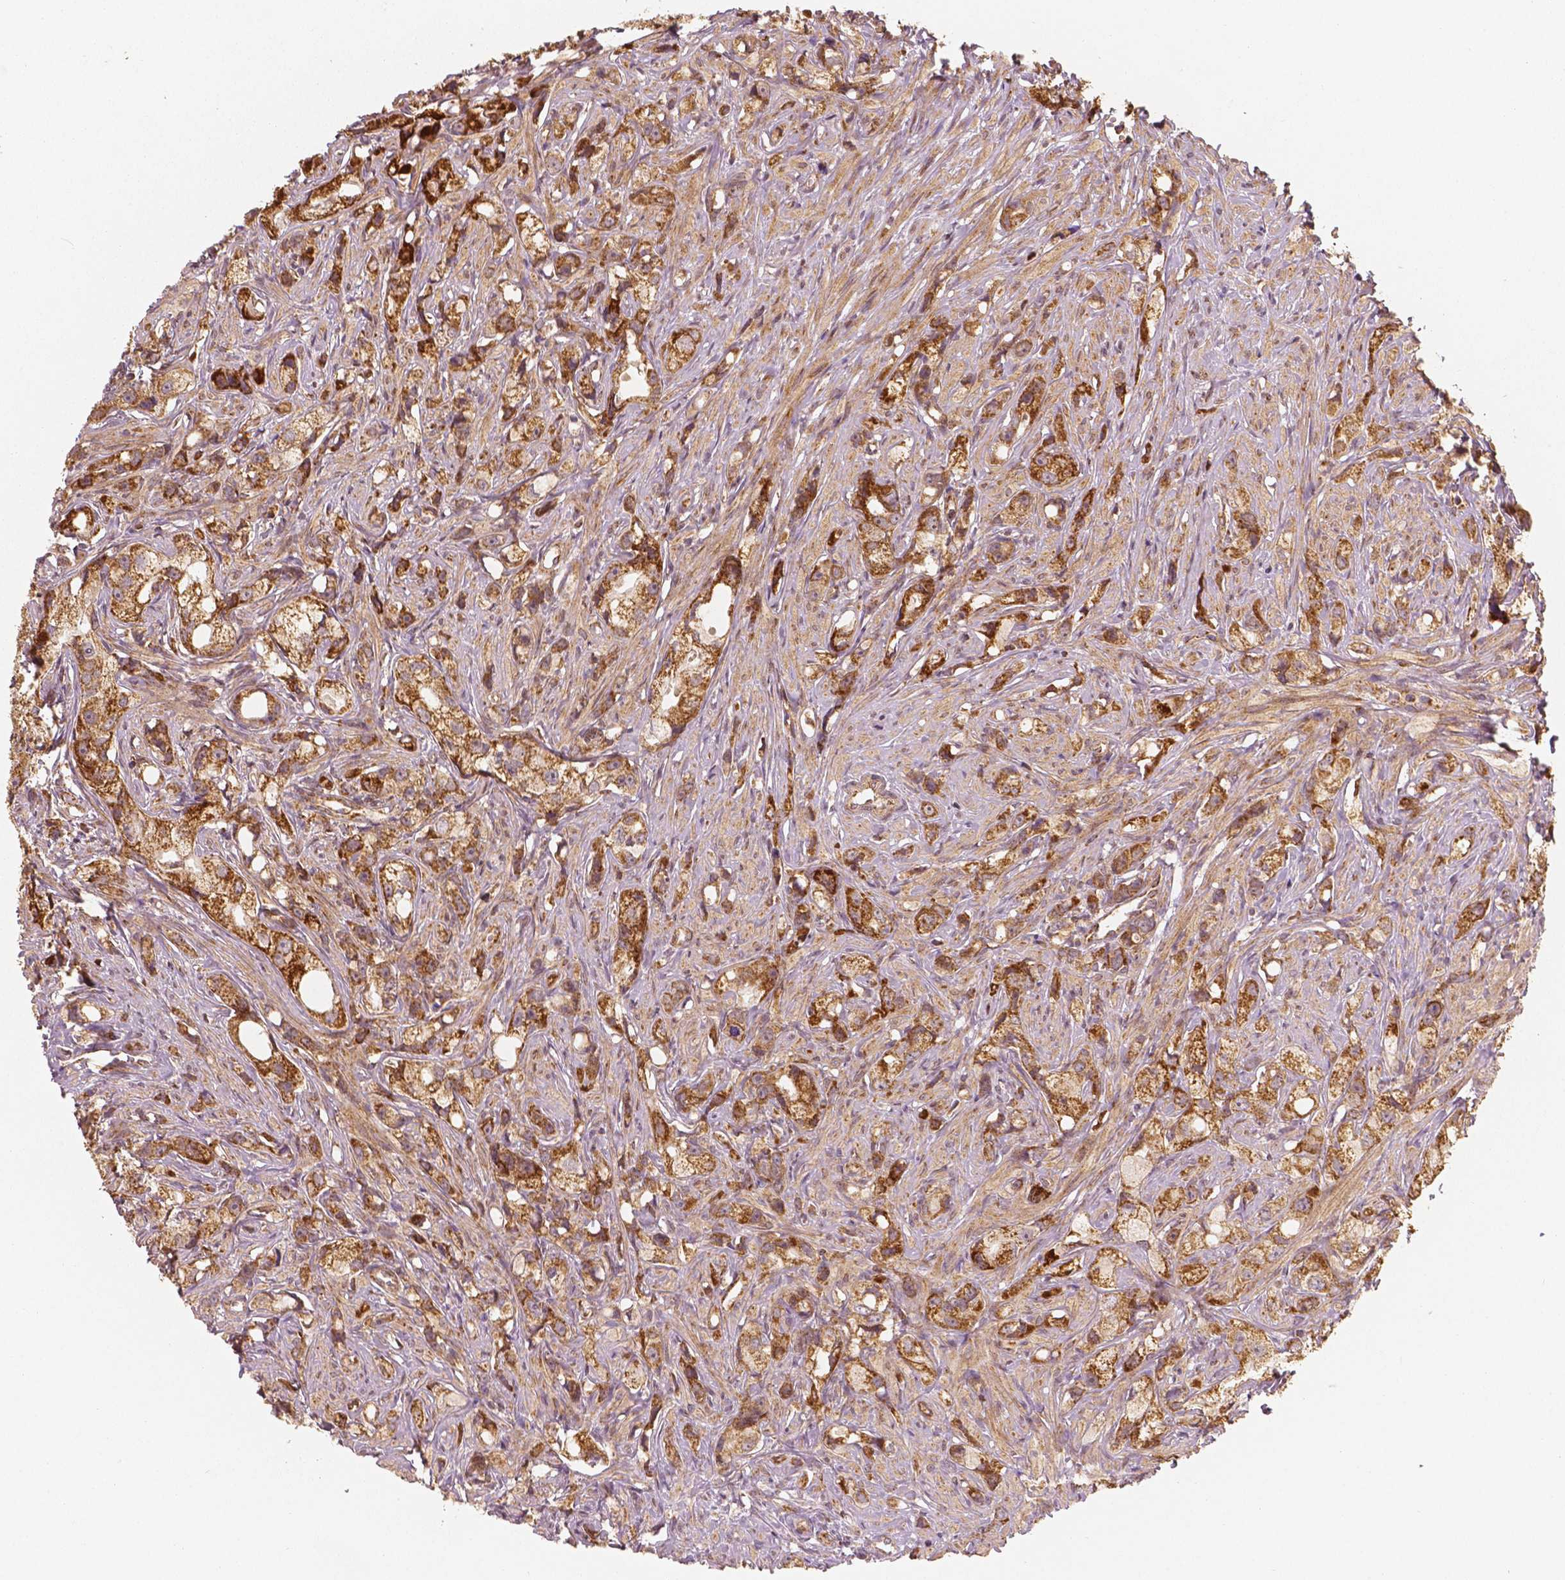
{"staining": {"intensity": "strong", "quantity": "25%-75%", "location": "cytoplasmic/membranous"}, "tissue": "prostate cancer", "cell_type": "Tumor cells", "image_type": "cancer", "snomed": [{"axis": "morphology", "description": "Adenocarcinoma, High grade"}, {"axis": "topography", "description": "Prostate"}], "caption": "Tumor cells display high levels of strong cytoplasmic/membranous staining in about 25%-75% of cells in human prostate adenocarcinoma (high-grade).", "gene": "PGAM5", "patient": {"sex": "male", "age": 75}}